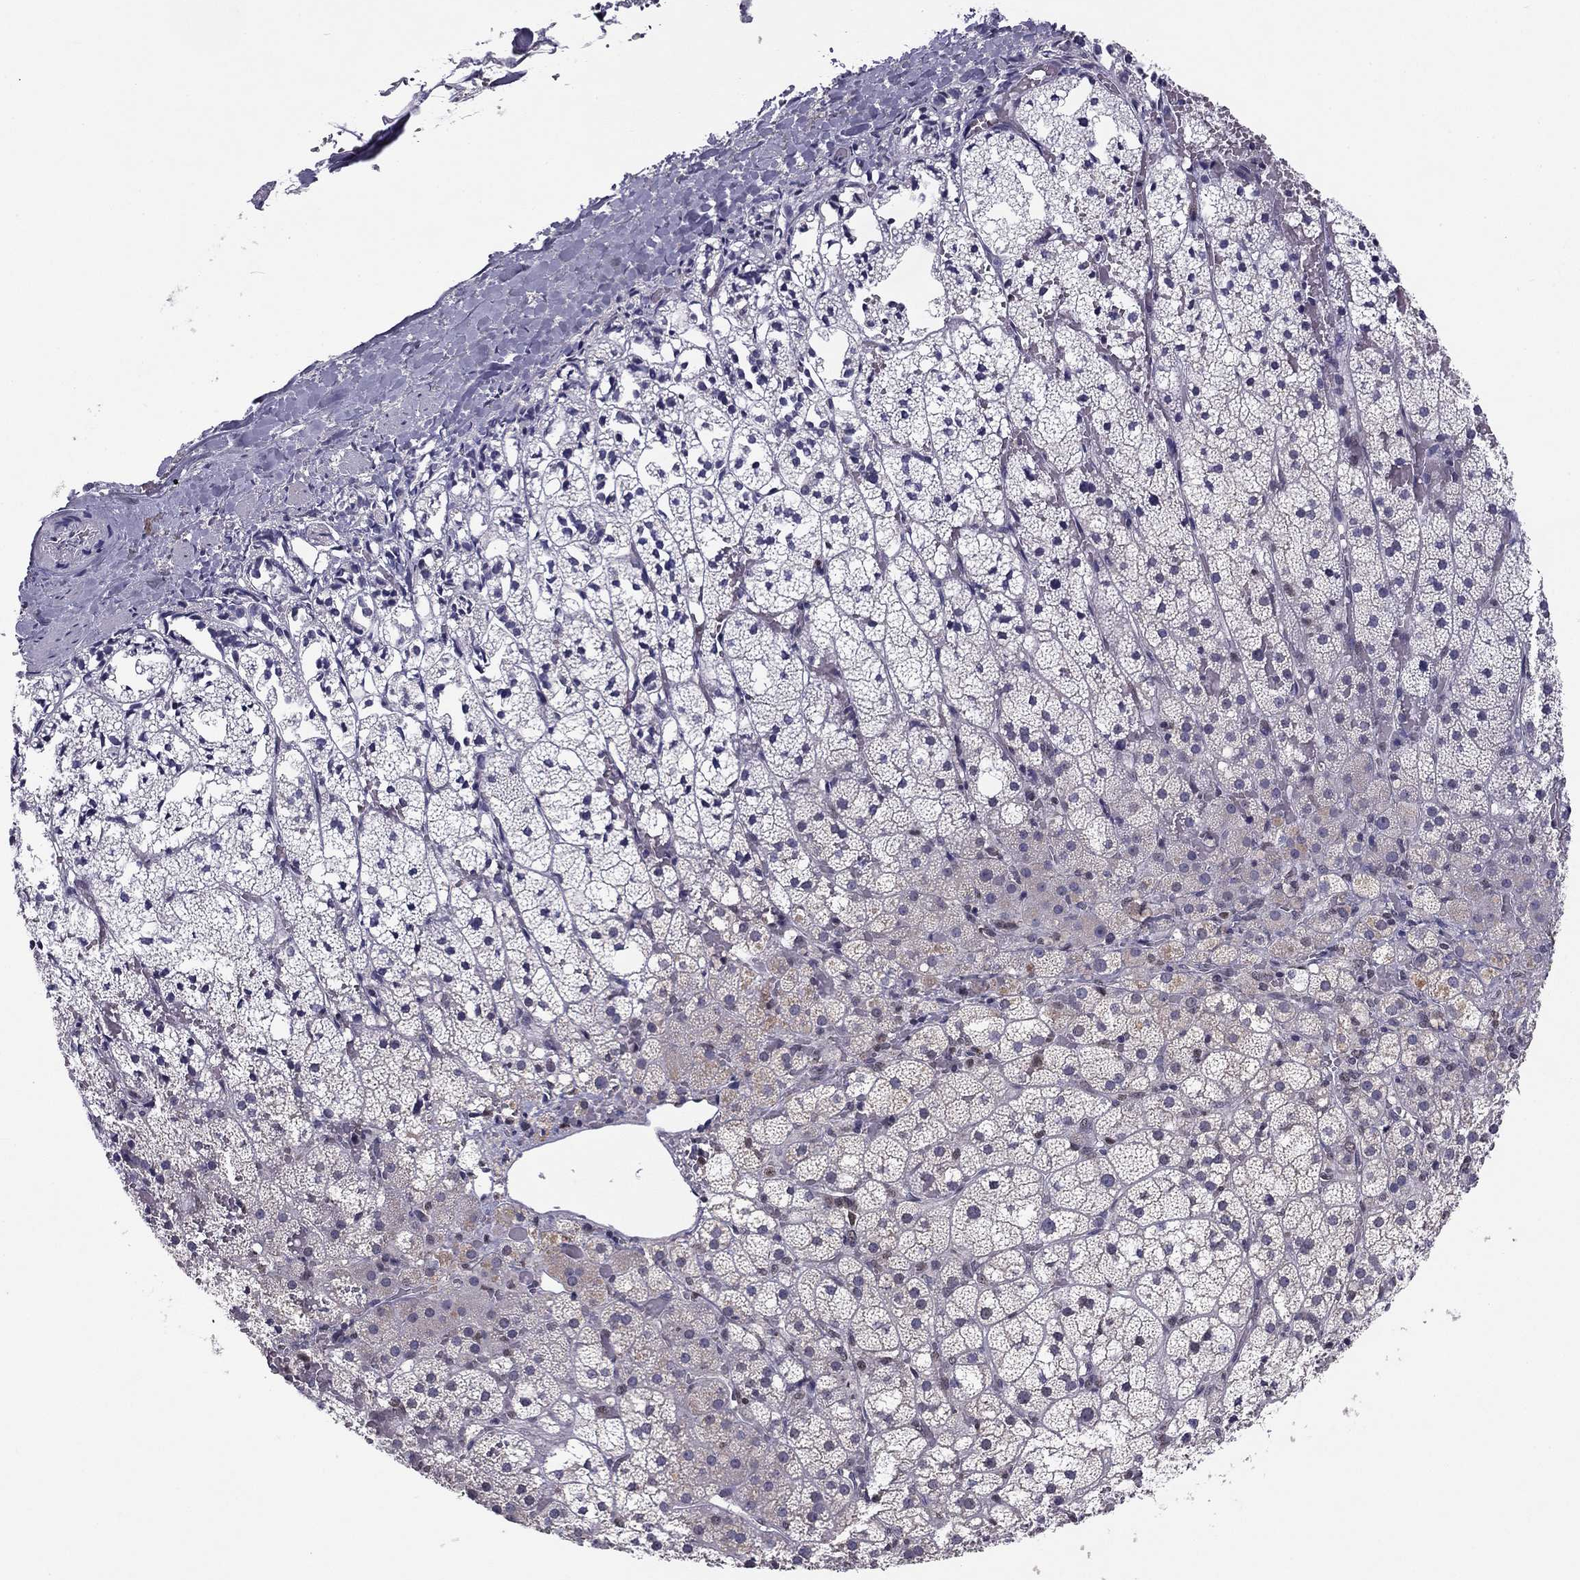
{"staining": {"intensity": "negative", "quantity": "none", "location": "none"}, "tissue": "adrenal gland", "cell_type": "Glandular cells", "image_type": "normal", "snomed": [{"axis": "morphology", "description": "Normal tissue, NOS"}, {"axis": "topography", "description": "Adrenal gland"}], "caption": "This is an IHC image of unremarkable human adrenal gland. There is no staining in glandular cells.", "gene": "HCN1", "patient": {"sex": "male", "age": 53}}